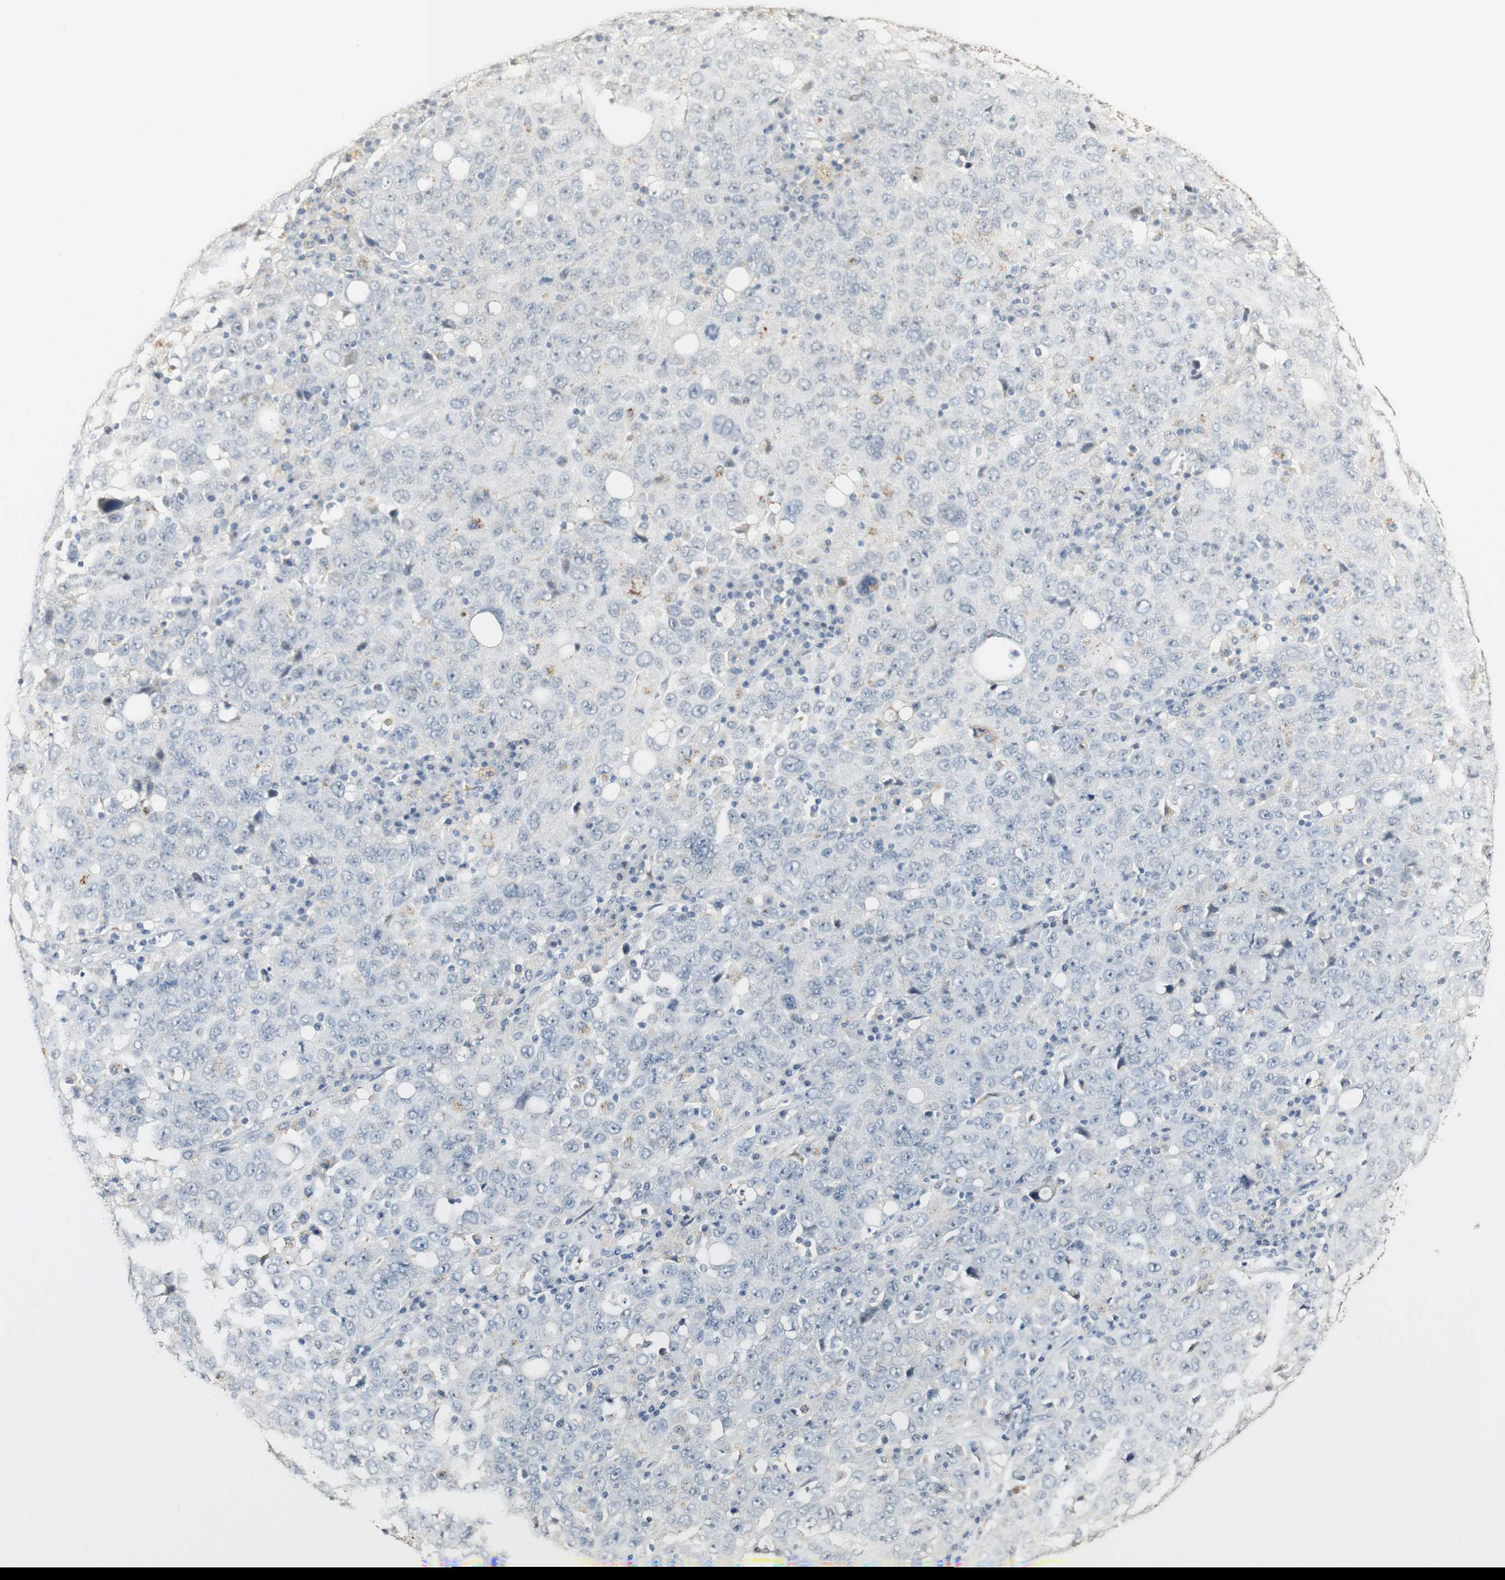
{"staining": {"intensity": "negative", "quantity": "none", "location": "none"}, "tissue": "ovarian cancer", "cell_type": "Tumor cells", "image_type": "cancer", "snomed": [{"axis": "morphology", "description": "Carcinoma, endometroid"}, {"axis": "topography", "description": "Ovary"}], "caption": "Ovarian cancer was stained to show a protein in brown. There is no significant positivity in tumor cells.", "gene": "SYT7", "patient": {"sex": "female", "age": 62}}